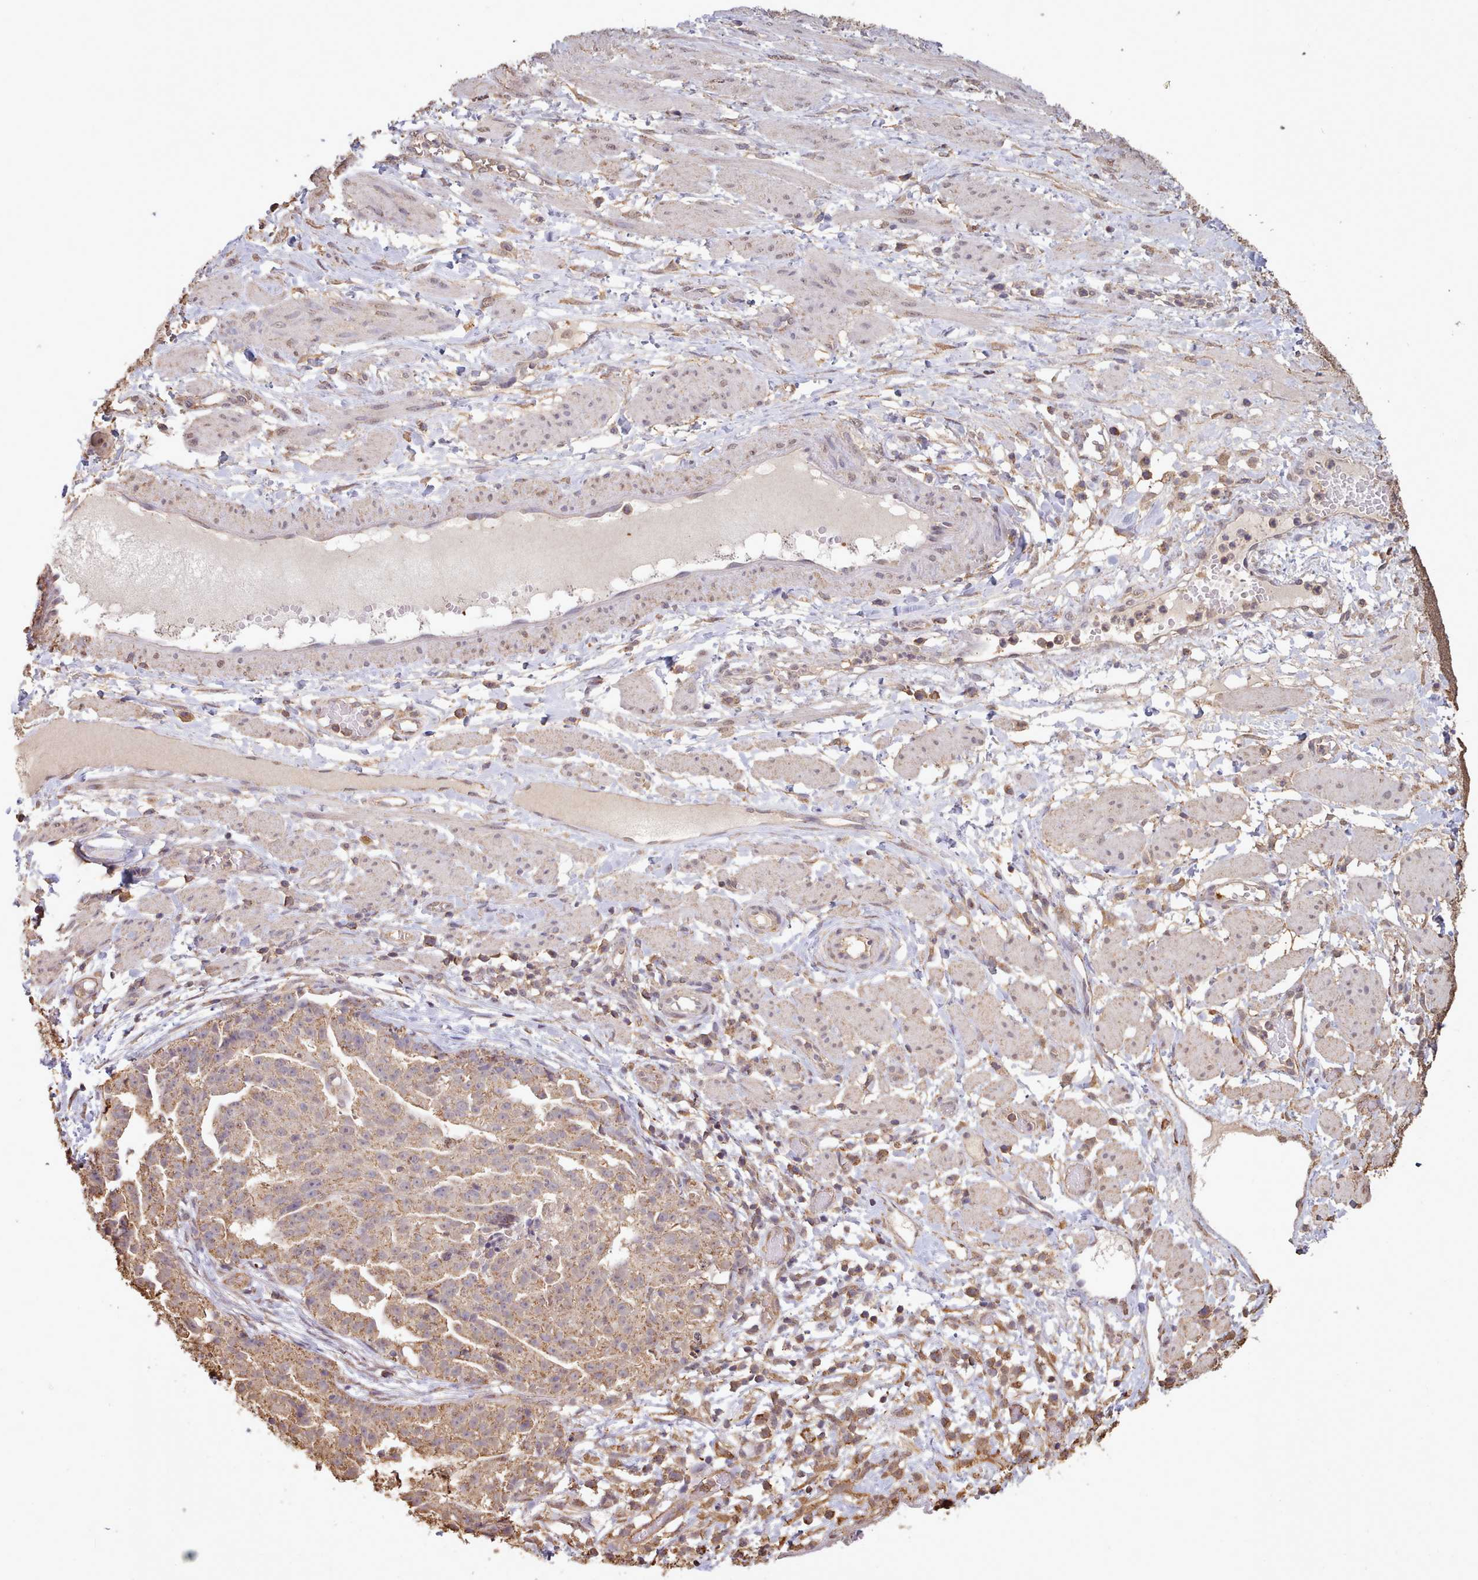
{"staining": {"intensity": "weak", "quantity": ">75%", "location": "cytoplasmic/membranous"}, "tissue": "ovarian cancer", "cell_type": "Tumor cells", "image_type": "cancer", "snomed": [{"axis": "morphology", "description": "Cystadenocarcinoma, serous, NOS"}, {"axis": "topography", "description": "Ovary"}], "caption": "About >75% of tumor cells in human serous cystadenocarcinoma (ovarian) display weak cytoplasmic/membranous protein staining as visualized by brown immunohistochemical staining.", "gene": "METRN", "patient": {"sex": "female", "age": 58}}